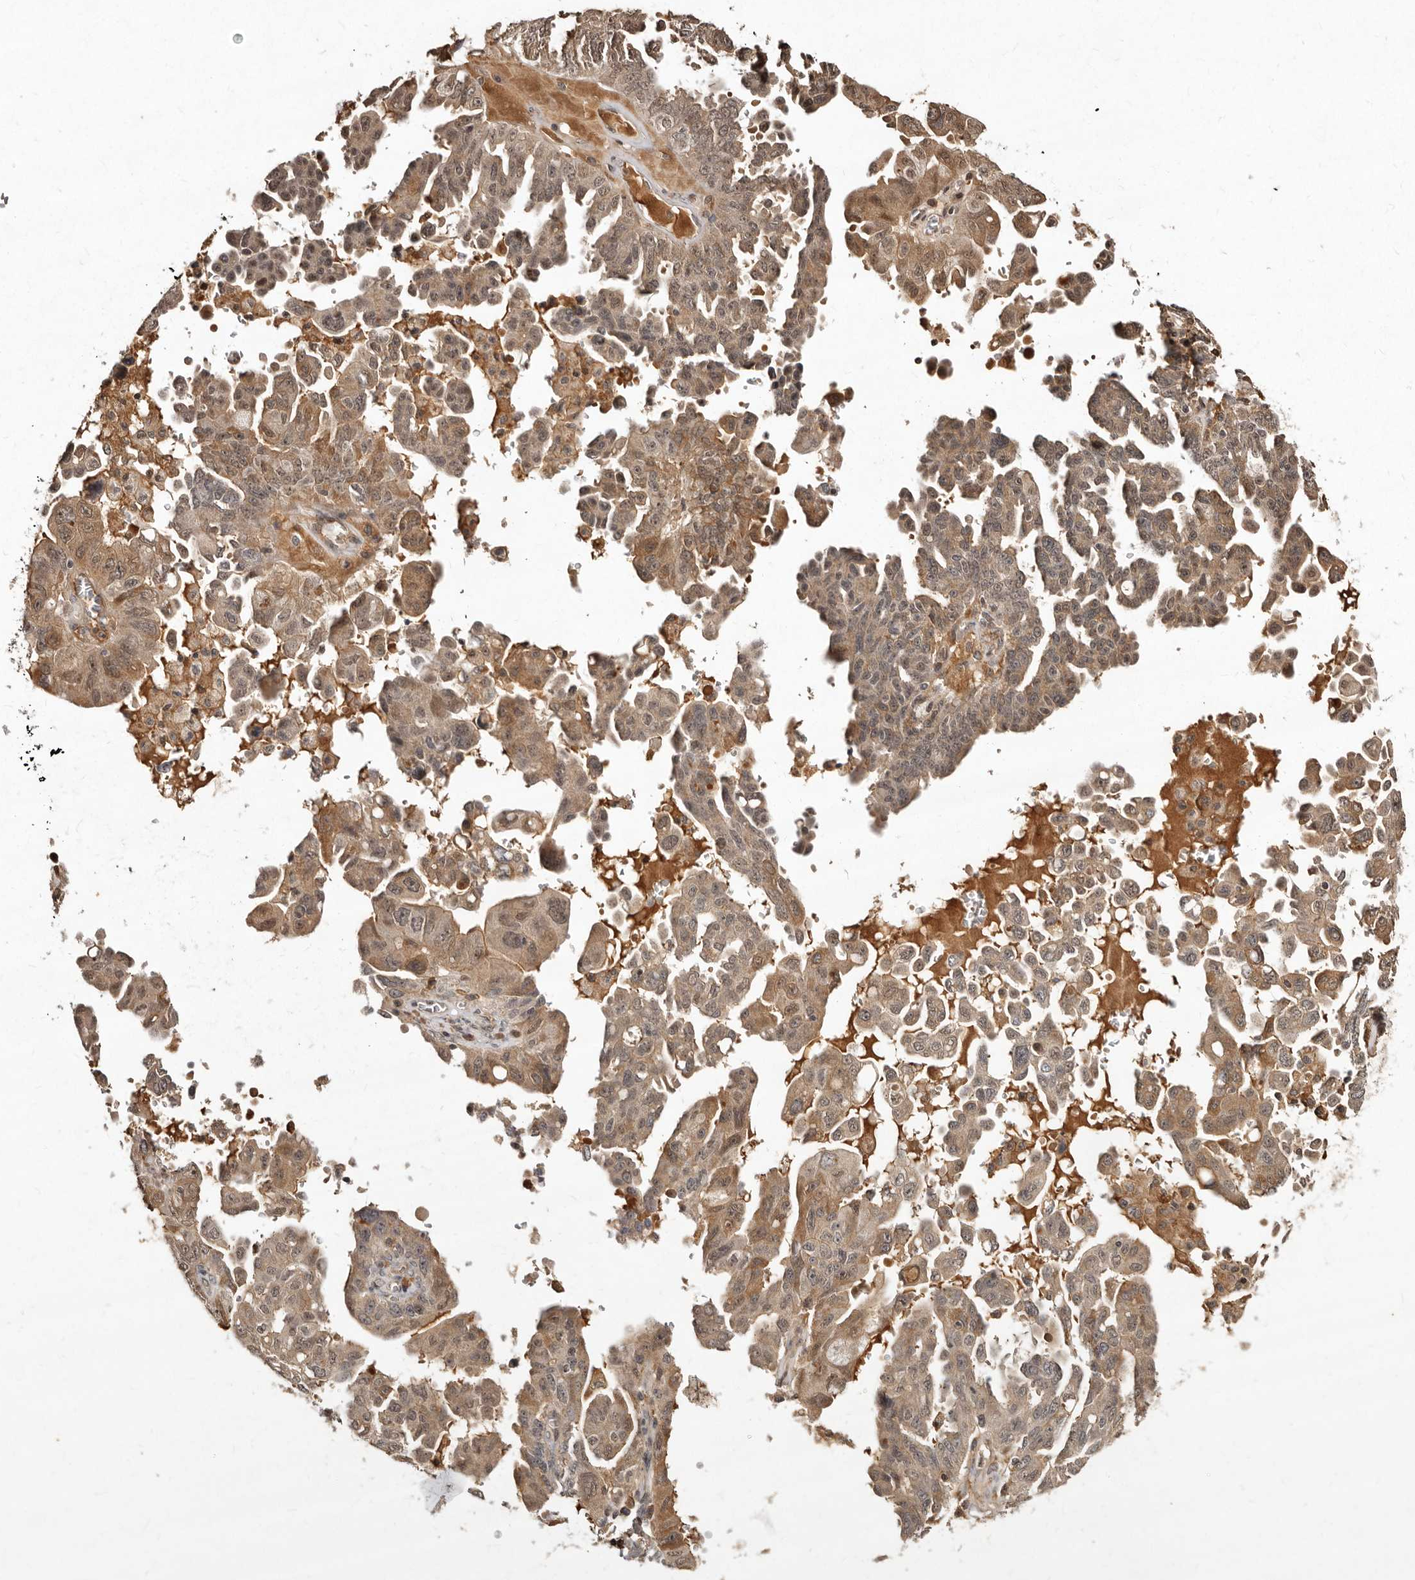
{"staining": {"intensity": "weak", "quantity": "25%-75%", "location": "cytoplasmic/membranous"}, "tissue": "ovarian cancer", "cell_type": "Tumor cells", "image_type": "cancer", "snomed": [{"axis": "morphology", "description": "Carcinoma, endometroid"}, {"axis": "topography", "description": "Ovary"}], "caption": "Tumor cells exhibit weak cytoplasmic/membranous expression in about 25%-75% of cells in ovarian cancer (endometroid carcinoma).", "gene": "LCORL", "patient": {"sex": "female", "age": 62}}